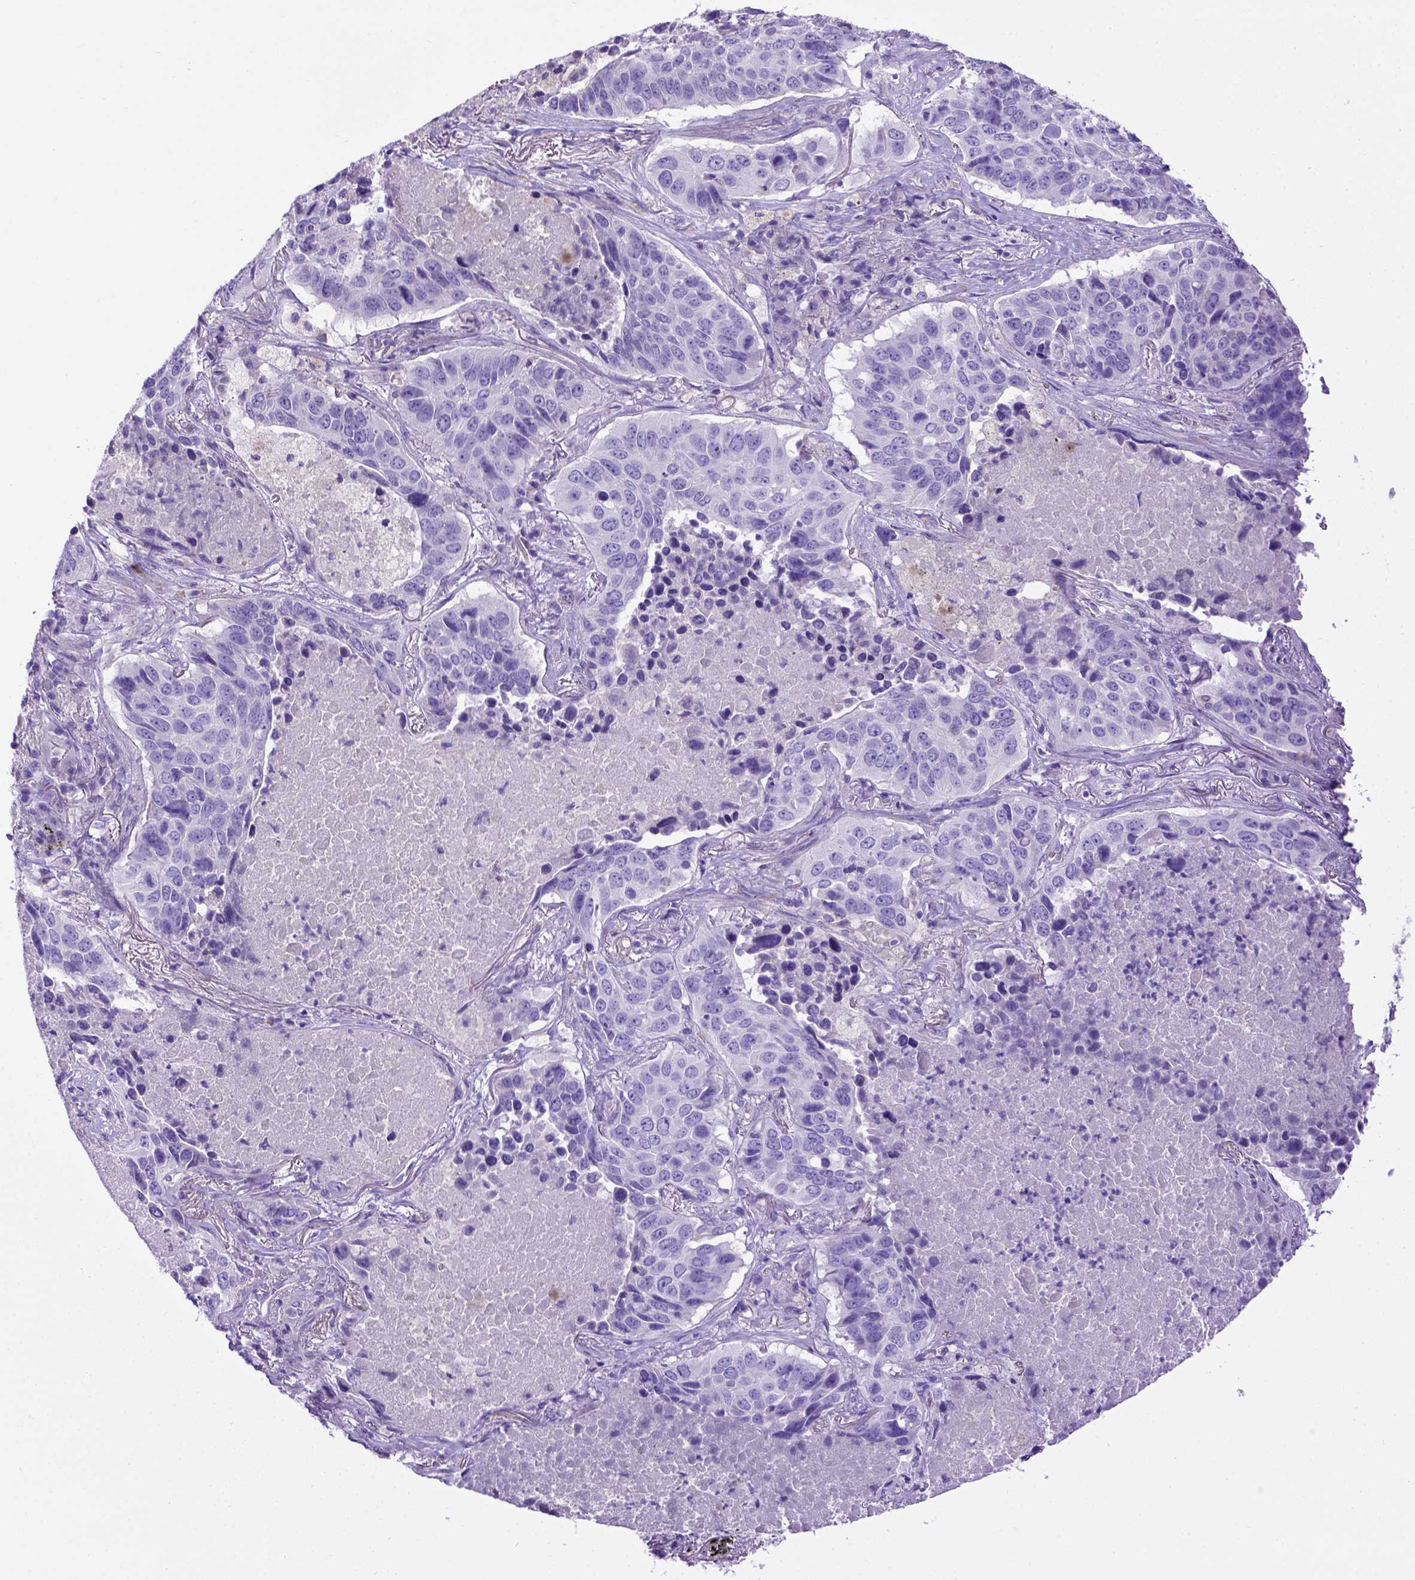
{"staining": {"intensity": "negative", "quantity": "none", "location": "none"}, "tissue": "lung cancer", "cell_type": "Tumor cells", "image_type": "cancer", "snomed": [{"axis": "morphology", "description": "Normal tissue, NOS"}, {"axis": "morphology", "description": "Squamous cell carcinoma, NOS"}, {"axis": "topography", "description": "Bronchus"}, {"axis": "topography", "description": "Lung"}], "caption": "Lung cancer (squamous cell carcinoma) was stained to show a protein in brown. There is no significant expression in tumor cells.", "gene": "PTGES", "patient": {"sex": "male", "age": 64}}